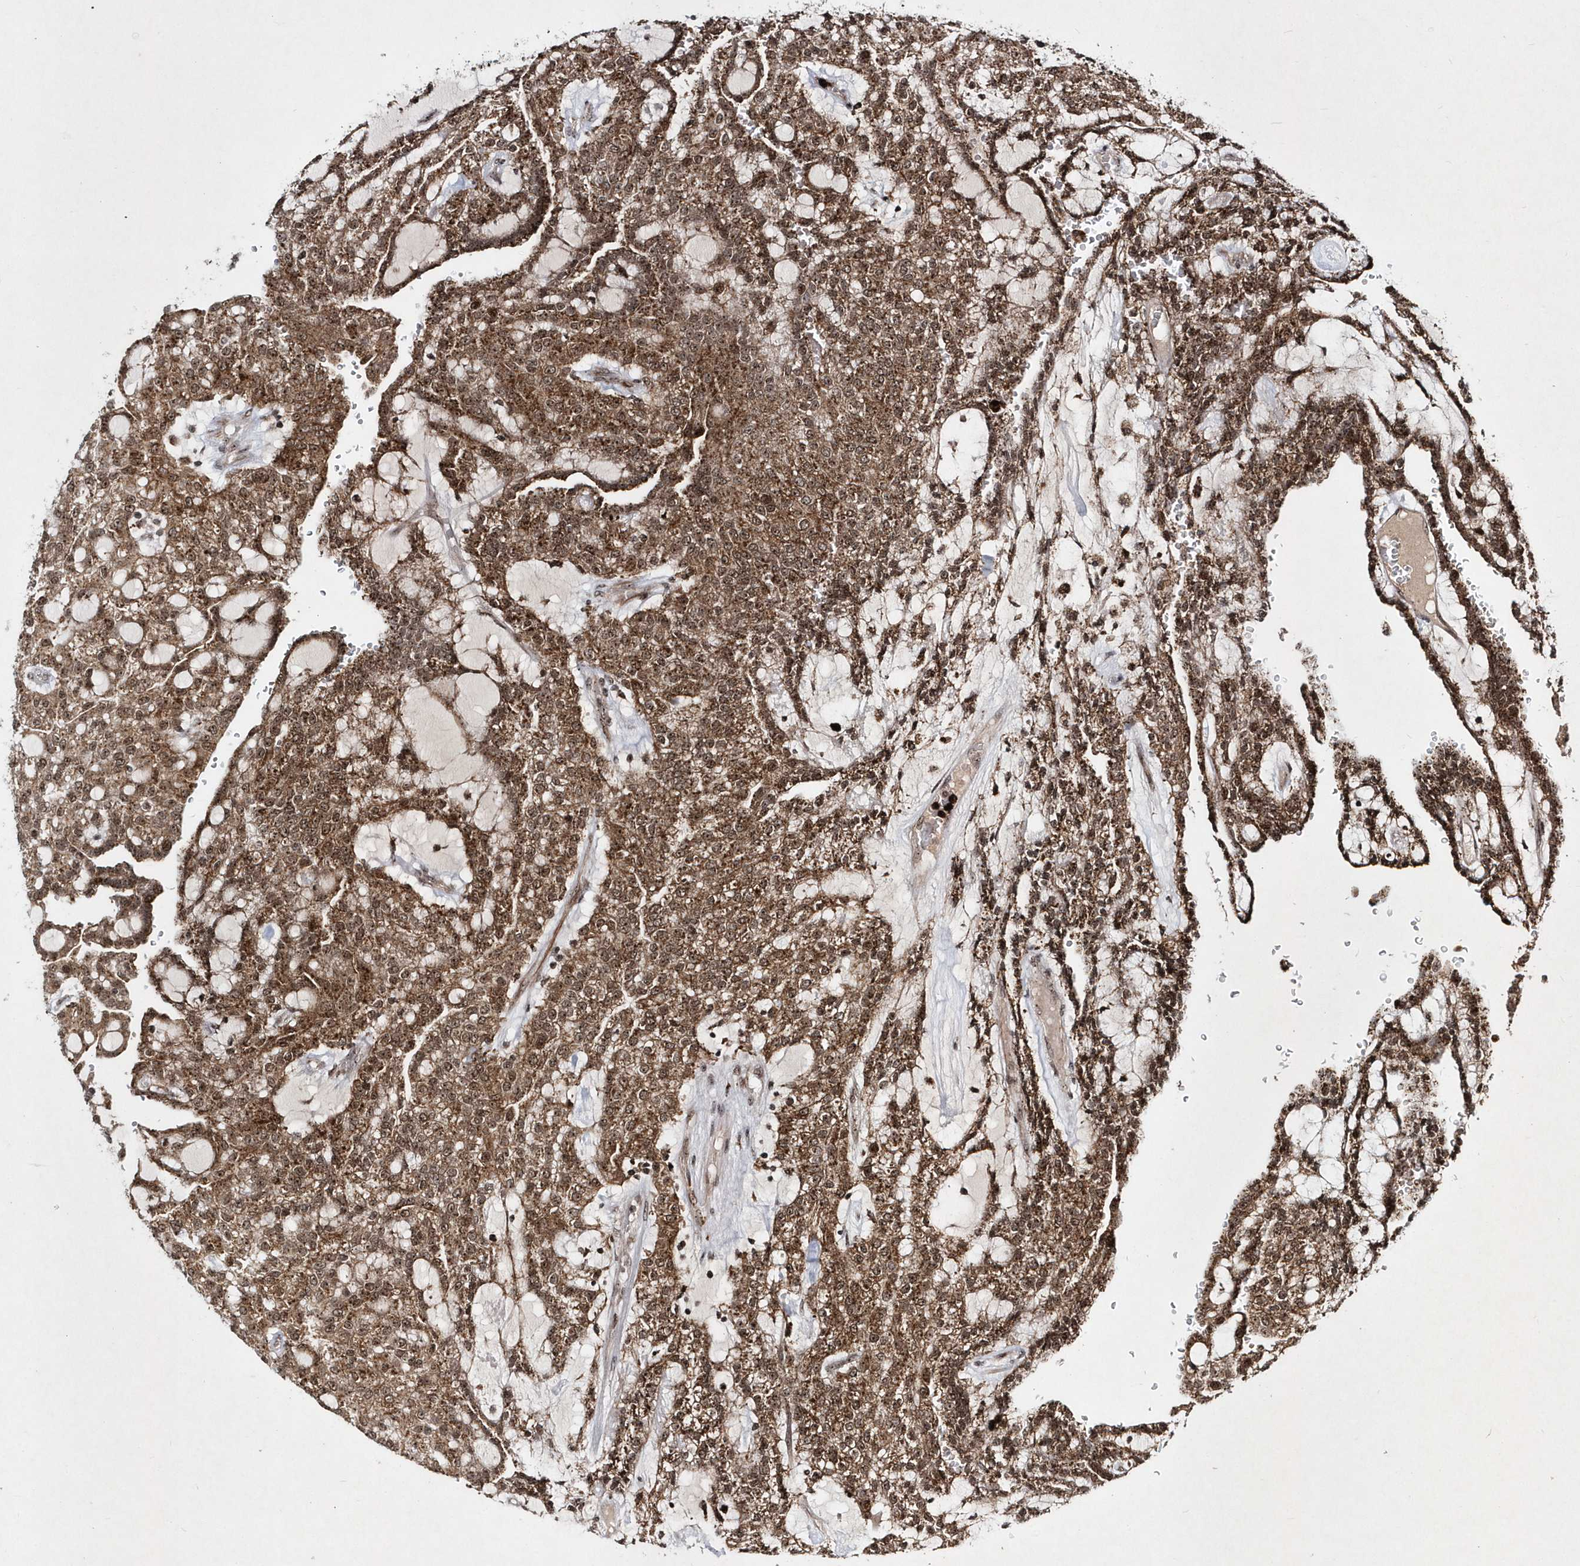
{"staining": {"intensity": "moderate", "quantity": ">75%", "location": "cytoplasmic/membranous,nuclear"}, "tissue": "renal cancer", "cell_type": "Tumor cells", "image_type": "cancer", "snomed": [{"axis": "morphology", "description": "Adenocarcinoma, NOS"}, {"axis": "topography", "description": "Kidney"}], "caption": "Immunohistochemical staining of renal cancer (adenocarcinoma) displays medium levels of moderate cytoplasmic/membranous and nuclear protein staining in about >75% of tumor cells. The protein is shown in brown color, while the nuclei are stained blue.", "gene": "SOWAHB", "patient": {"sex": "male", "age": 63}}